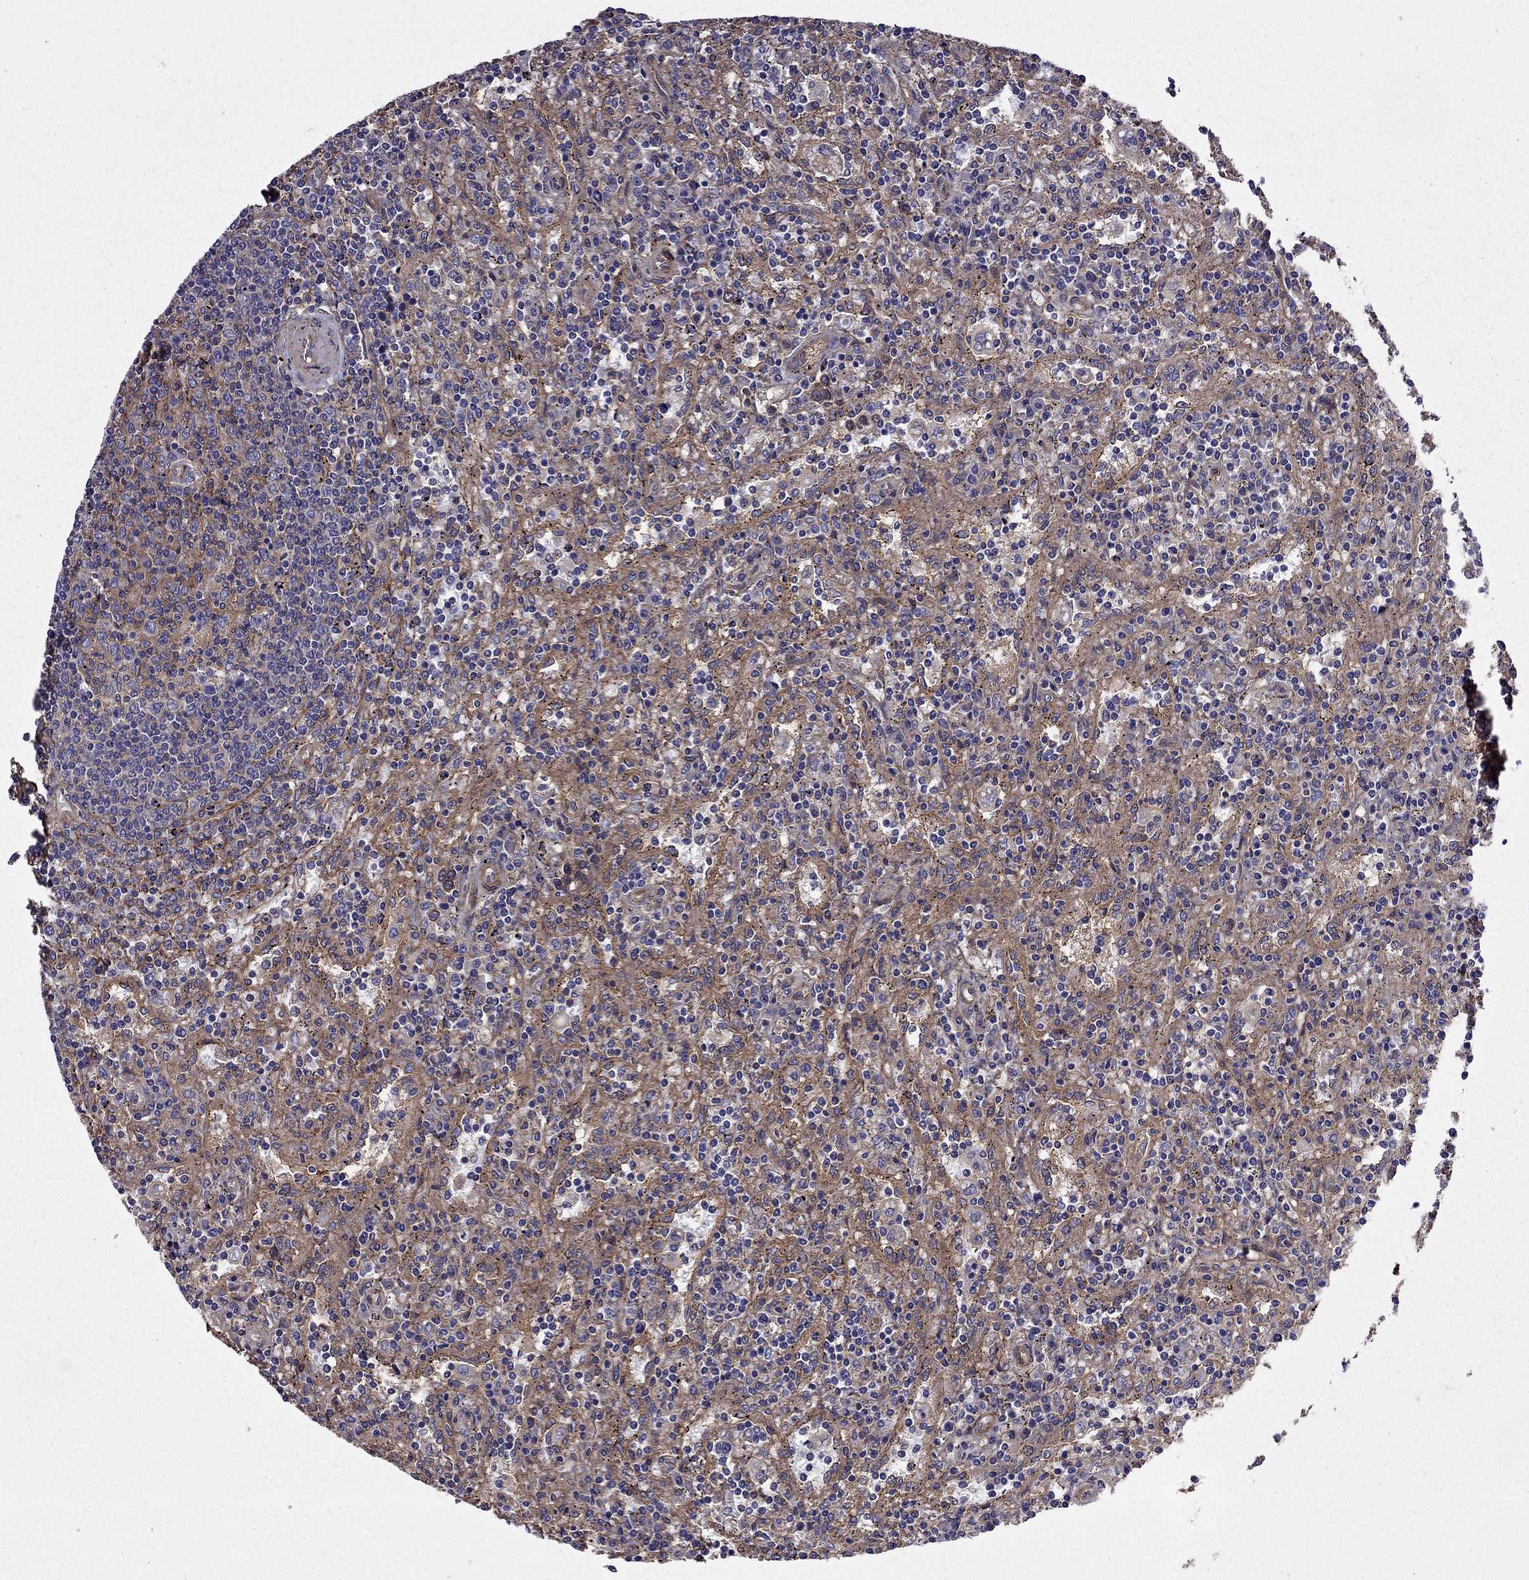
{"staining": {"intensity": "moderate", "quantity": "25%-75%", "location": "cytoplasmic/membranous"}, "tissue": "lymphoma", "cell_type": "Tumor cells", "image_type": "cancer", "snomed": [{"axis": "morphology", "description": "Malignant lymphoma, non-Hodgkin's type, Low grade"}, {"axis": "topography", "description": "Lymph node"}], "caption": "Lymphoma tissue reveals moderate cytoplasmic/membranous staining in approximately 25%-75% of tumor cells, visualized by immunohistochemistry.", "gene": "ITGB1", "patient": {"sex": "male", "age": 52}}